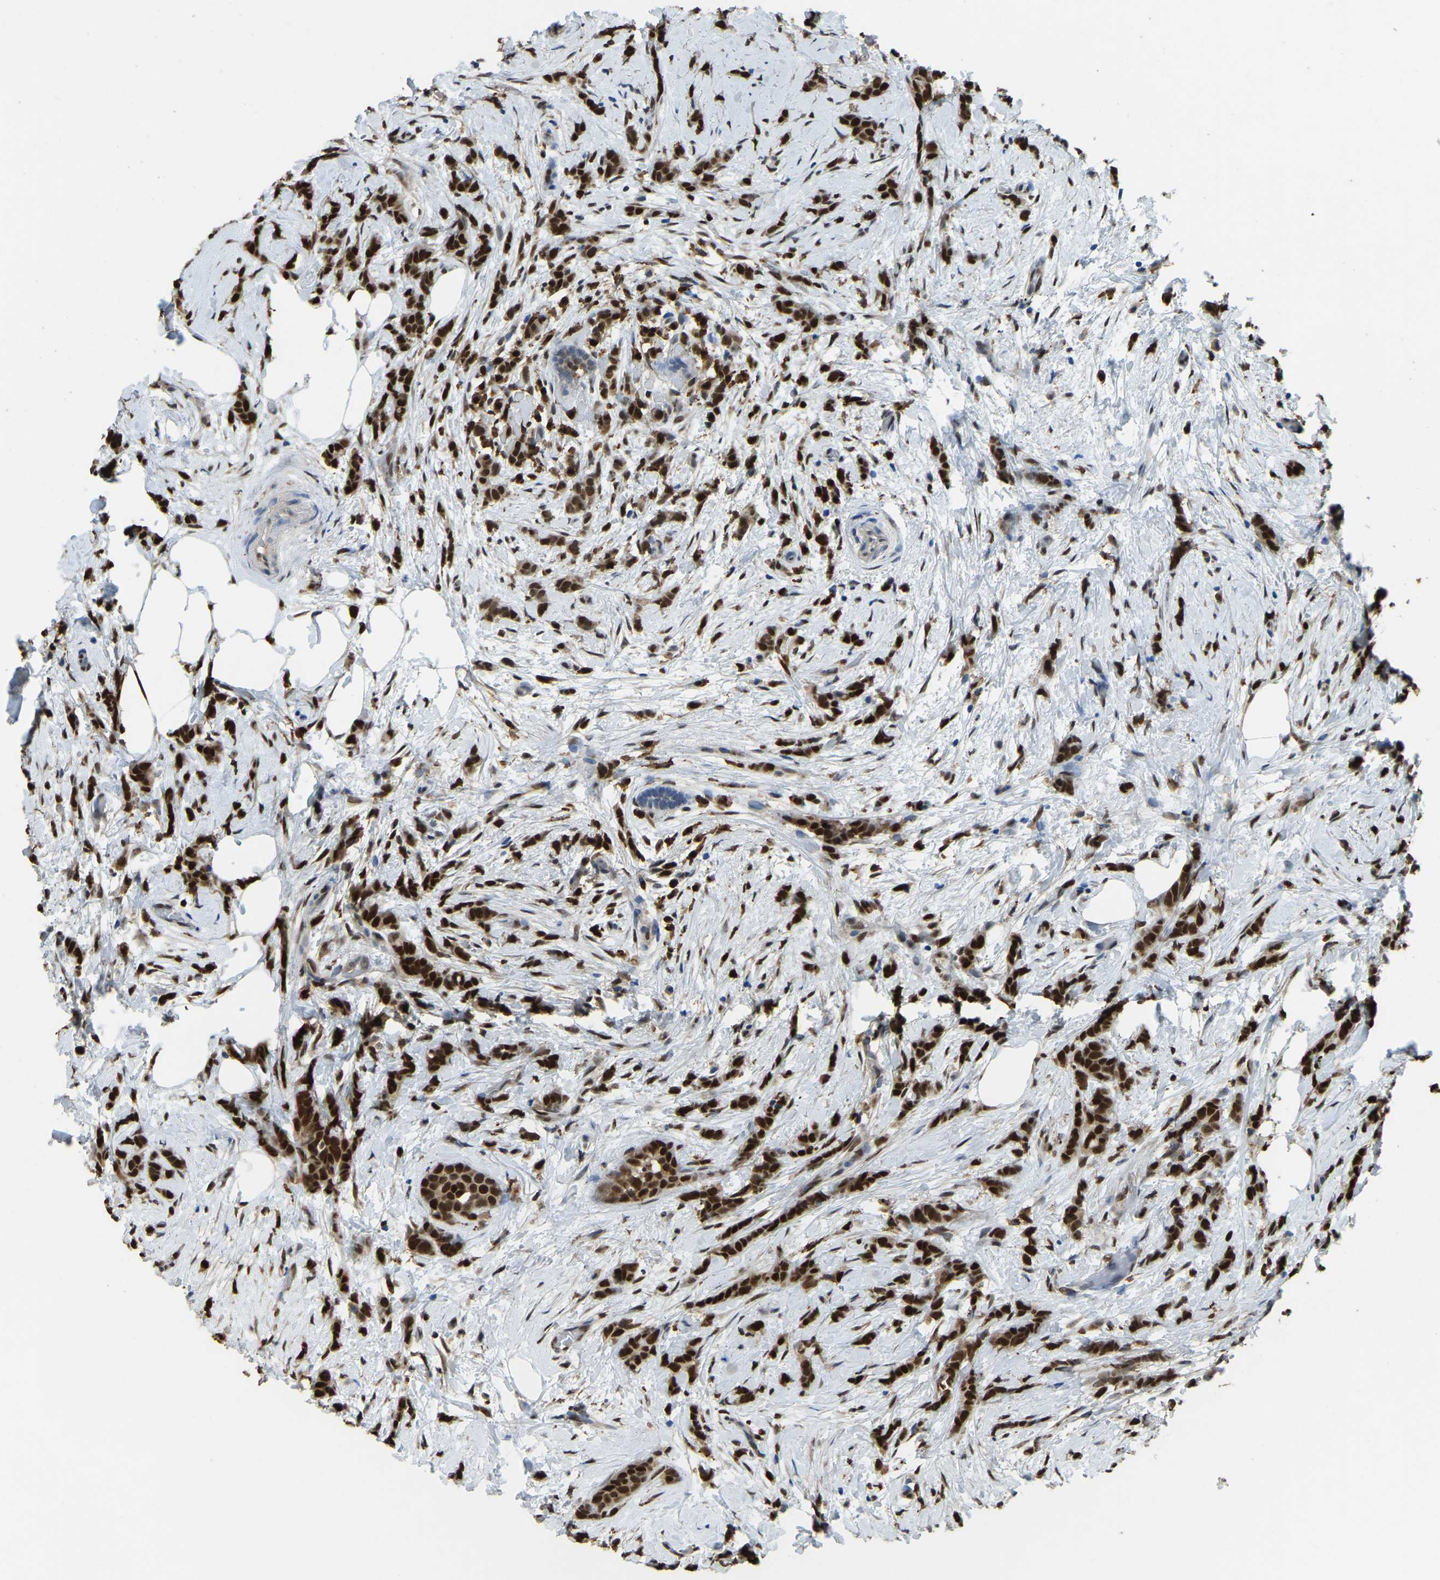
{"staining": {"intensity": "strong", "quantity": ">75%", "location": "cytoplasmic/membranous,nuclear"}, "tissue": "breast cancer", "cell_type": "Tumor cells", "image_type": "cancer", "snomed": [{"axis": "morphology", "description": "Lobular carcinoma, in situ"}, {"axis": "morphology", "description": "Lobular carcinoma"}, {"axis": "topography", "description": "Breast"}], "caption": "A brown stain highlights strong cytoplasmic/membranous and nuclear positivity of a protein in human breast cancer tumor cells.", "gene": "NANS", "patient": {"sex": "female", "age": 41}}